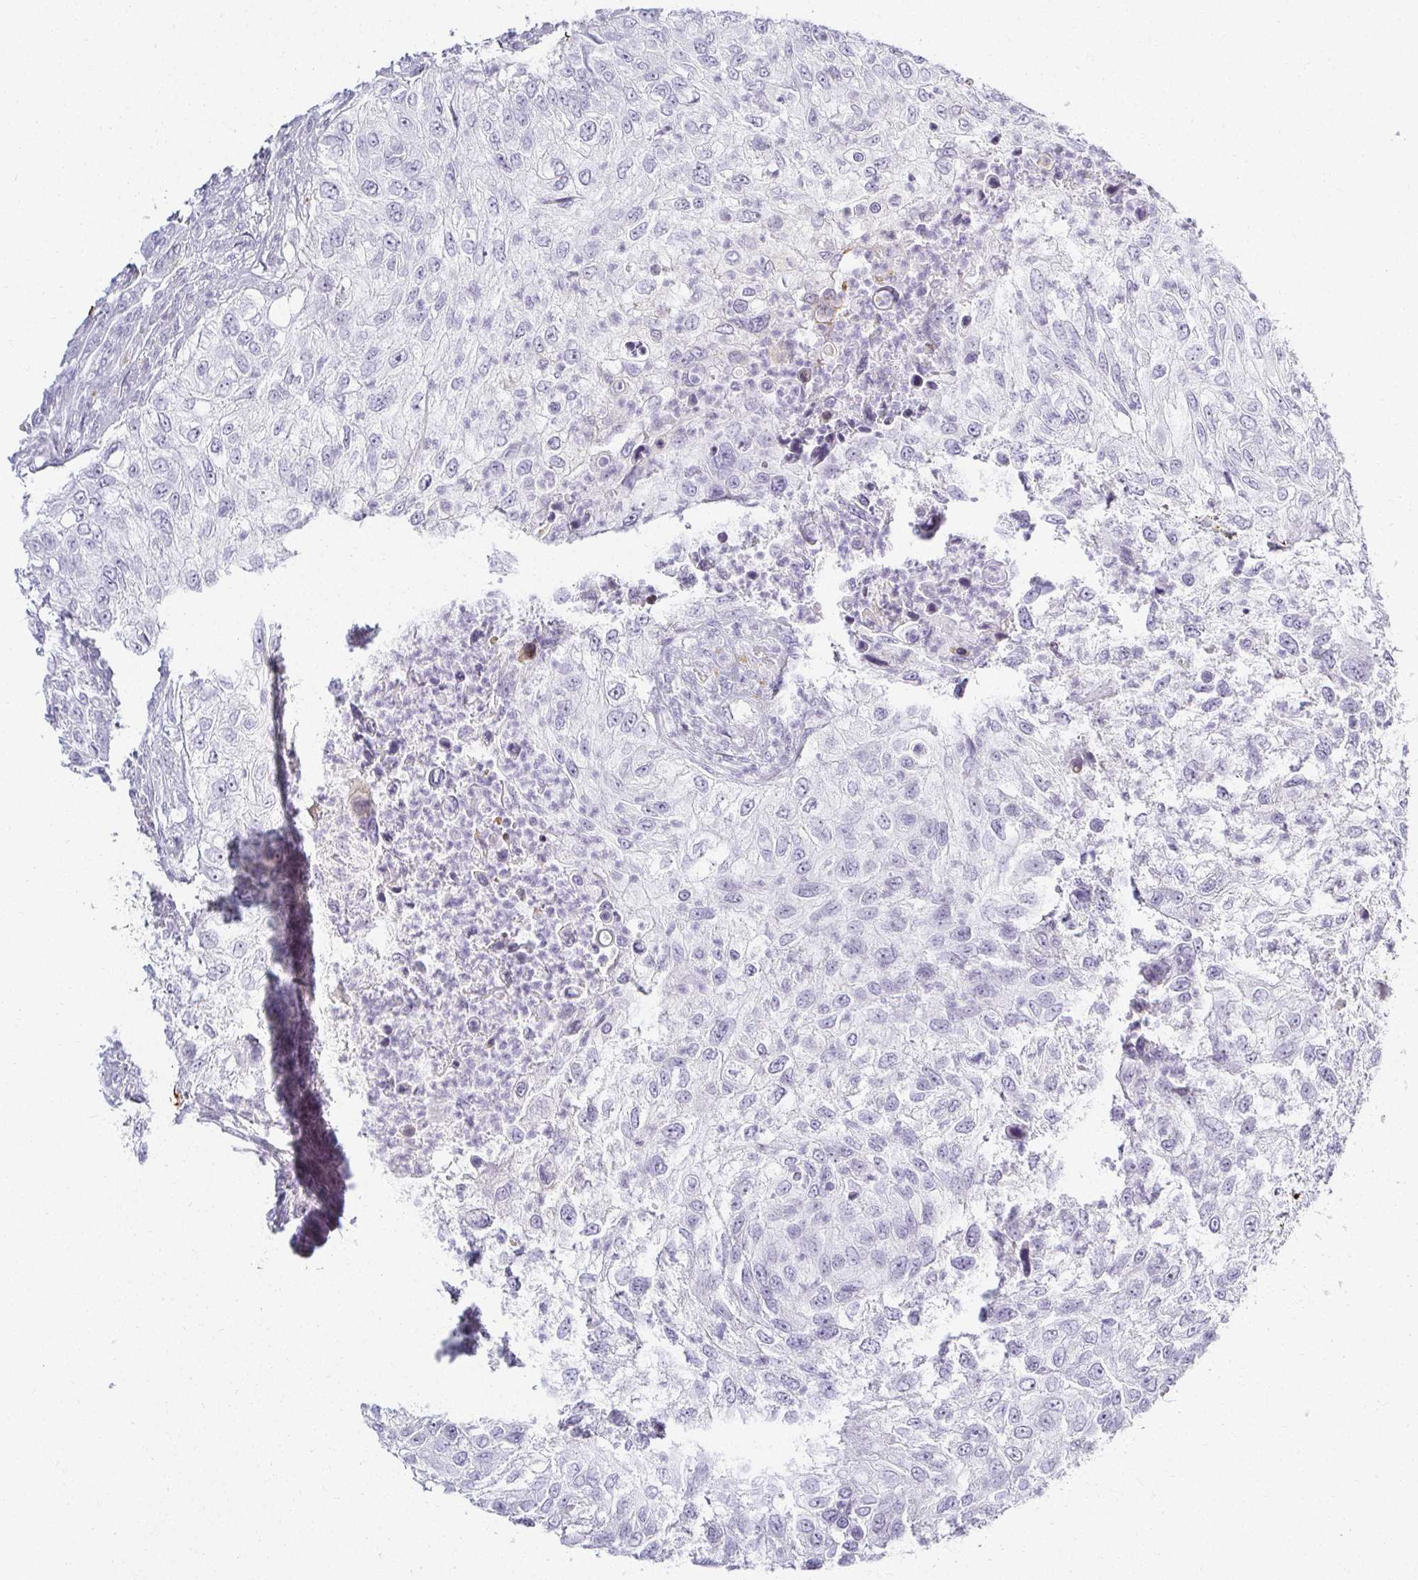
{"staining": {"intensity": "negative", "quantity": "none", "location": "none"}, "tissue": "urothelial cancer", "cell_type": "Tumor cells", "image_type": "cancer", "snomed": [{"axis": "morphology", "description": "Urothelial carcinoma, High grade"}, {"axis": "topography", "description": "Urinary bladder"}], "caption": "Tumor cells are negative for protein expression in human high-grade urothelial carcinoma. (Brightfield microscopy of DAB immunohistochemistry (IHC) at high magnification).", "gene": "ACAN", "patient": {"sex": "female", "age": 60}}